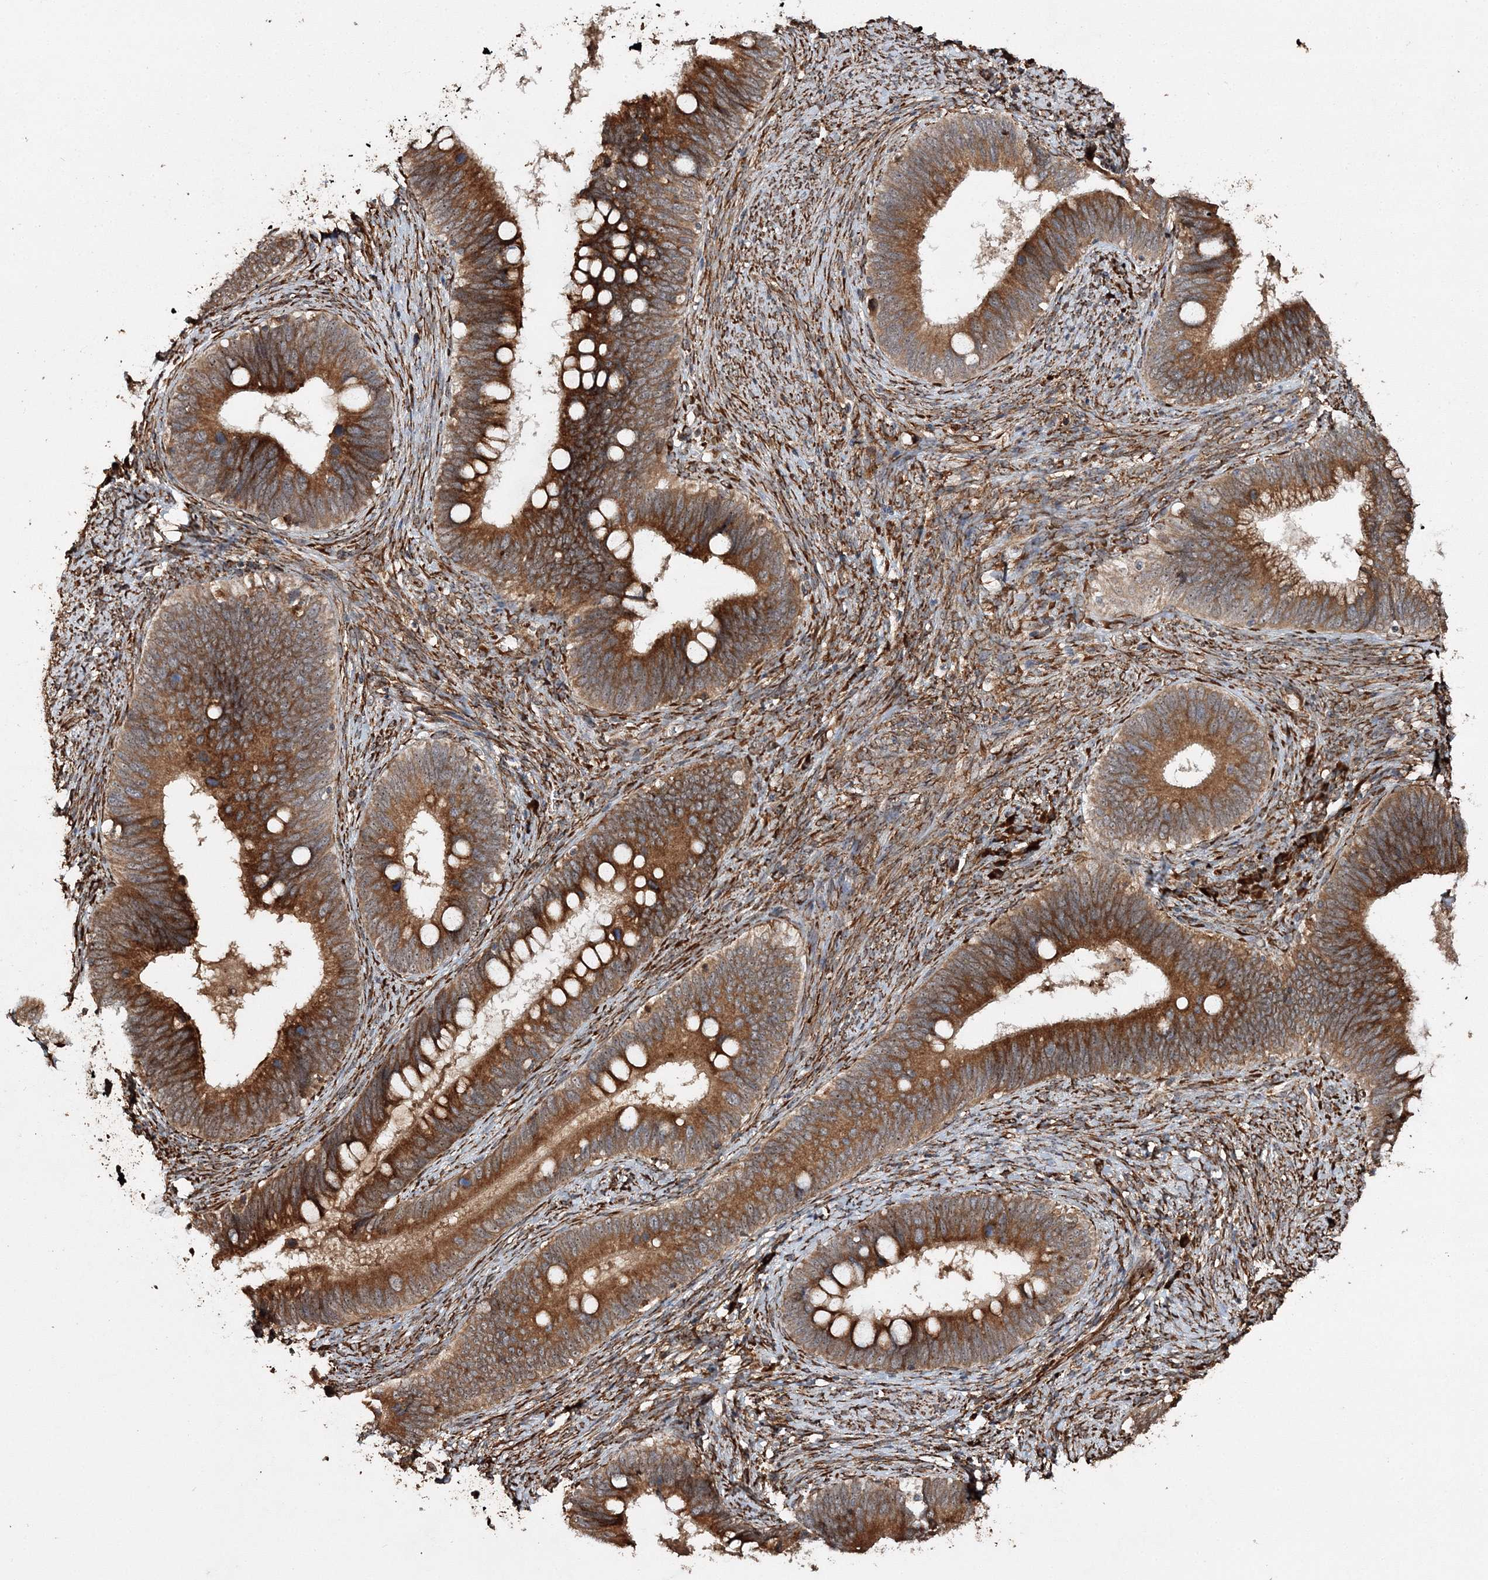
{"staining": {"intensity": "strong", "quantity": ">75%", "location": "cytoplasmic/membranous"}, "tissue": "cervical cancer", "cell_type": "Tumor cells", "image_type": "cancer", "snomed": [{"axis": "morphology", "description": "Adenocarcinoma, NOS"}, {"axis": "topography", "description": "Cervix"}], "caption": "This image displays IHC staining of cervical adenocarcinoma, with high strong cytoplasmic/membranous staining in about >75% of tumor cells.", "gene": "SCRN3", "patient": {"sex": "female", "age": 42}}